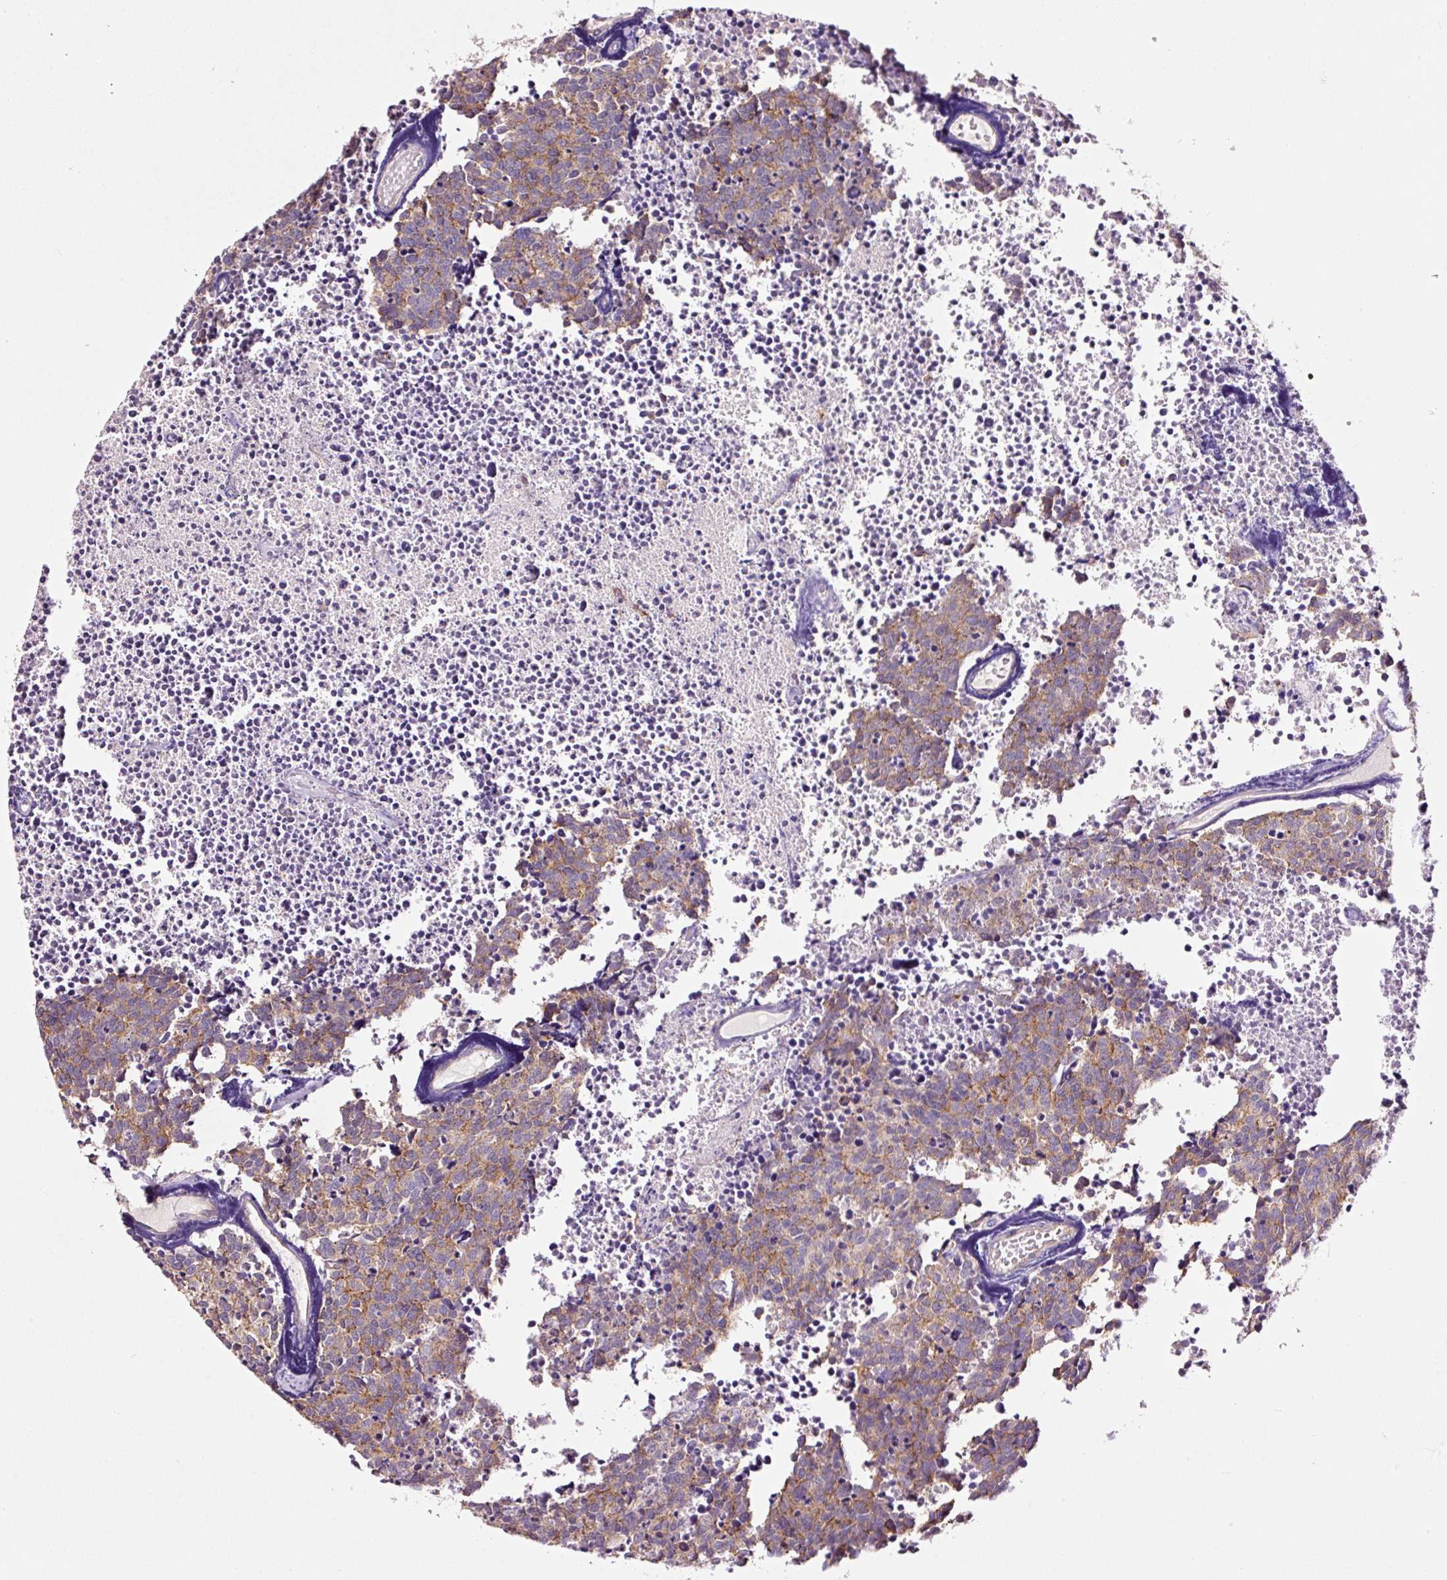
{"staining": {"intensity": "moderate", "quantity": ">75%", "location": "cytoplasmic/membranous"}, "tissue": "carcinoid", "cell_type": "Tumor cells", "image_type": "cancer", "snomed": [{"axis": "morphology", "description": "Carcinoid, malignant, NOS"}, {"axis": "topography", "description": "Skin"}], "caption": "Protein expression analysis of human malignant carcinoid reveals moderate cytoplasmic/membranous expression in approximately >75% of tumor cells.", "gene": "ADD3", "patient": {"sex": "female", "age": 79}}